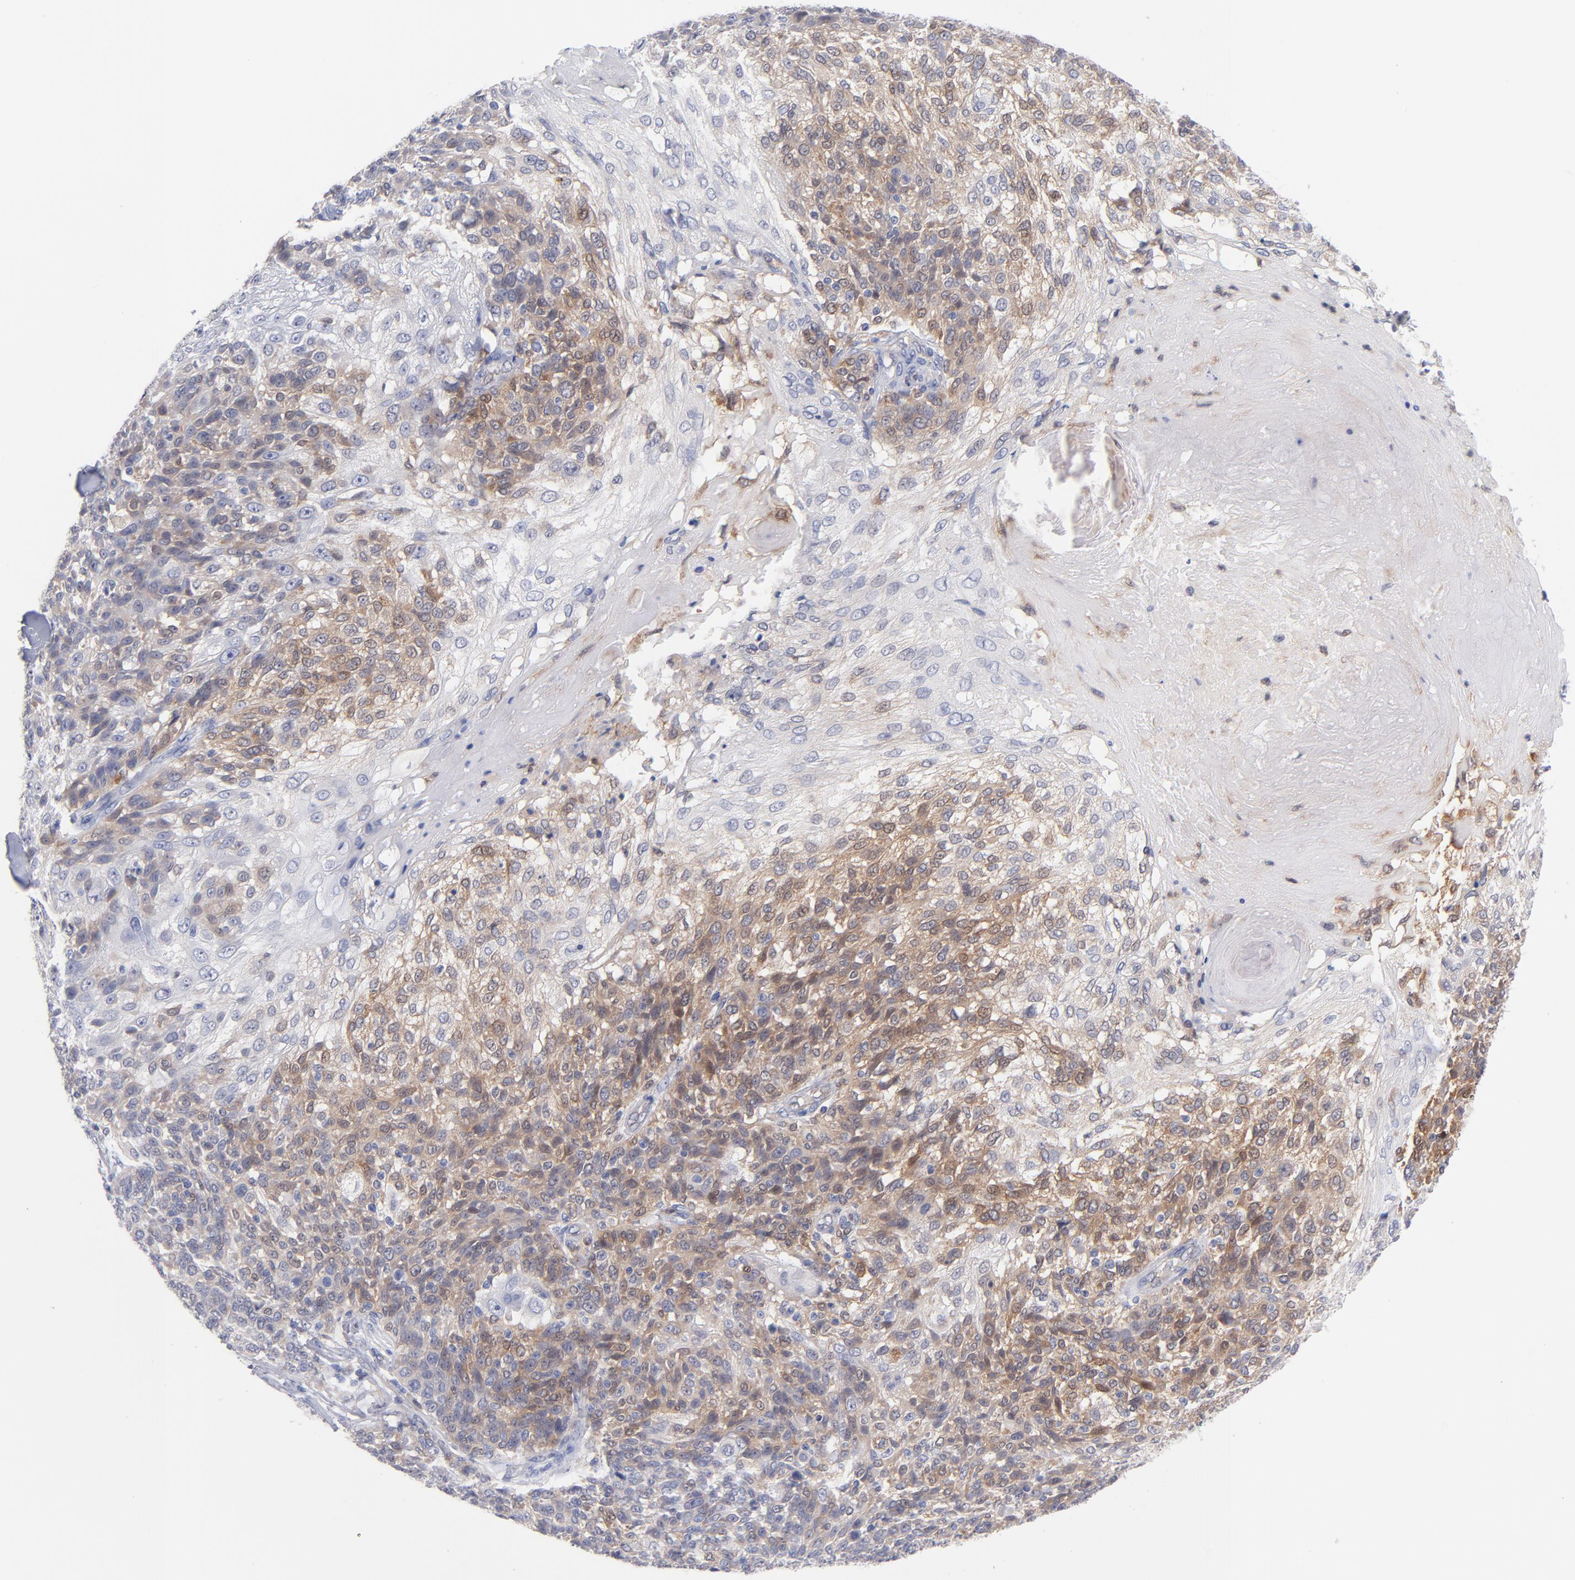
{"staining": {"intensity": "weak", "quantity": "25%-75%", "location": "cytoplasmic/membranous"}, "tissue": "skin cancer", "cell_type": "Tumor cells", "image_type": "cancer", "snomed": [{"axis": "morphology", "description": "Normal tissue, NOS"}, {"axis": "morphology", "description": "Squamous cell carcinoma, NOS"}, {"axis": "topography", "description": "Skin"}], "caption": "High-power microscopy captured an IHC micrograph of skin squamous cell carcinoma, revealing weak cytoplasmic/membranous positivity in about 25%-75% of tumor cells. The protein of interest is shown in brown color, while the nuclei are stained blue.", "gene": "BID", "patient": {"sex": "female", "age": 83}}